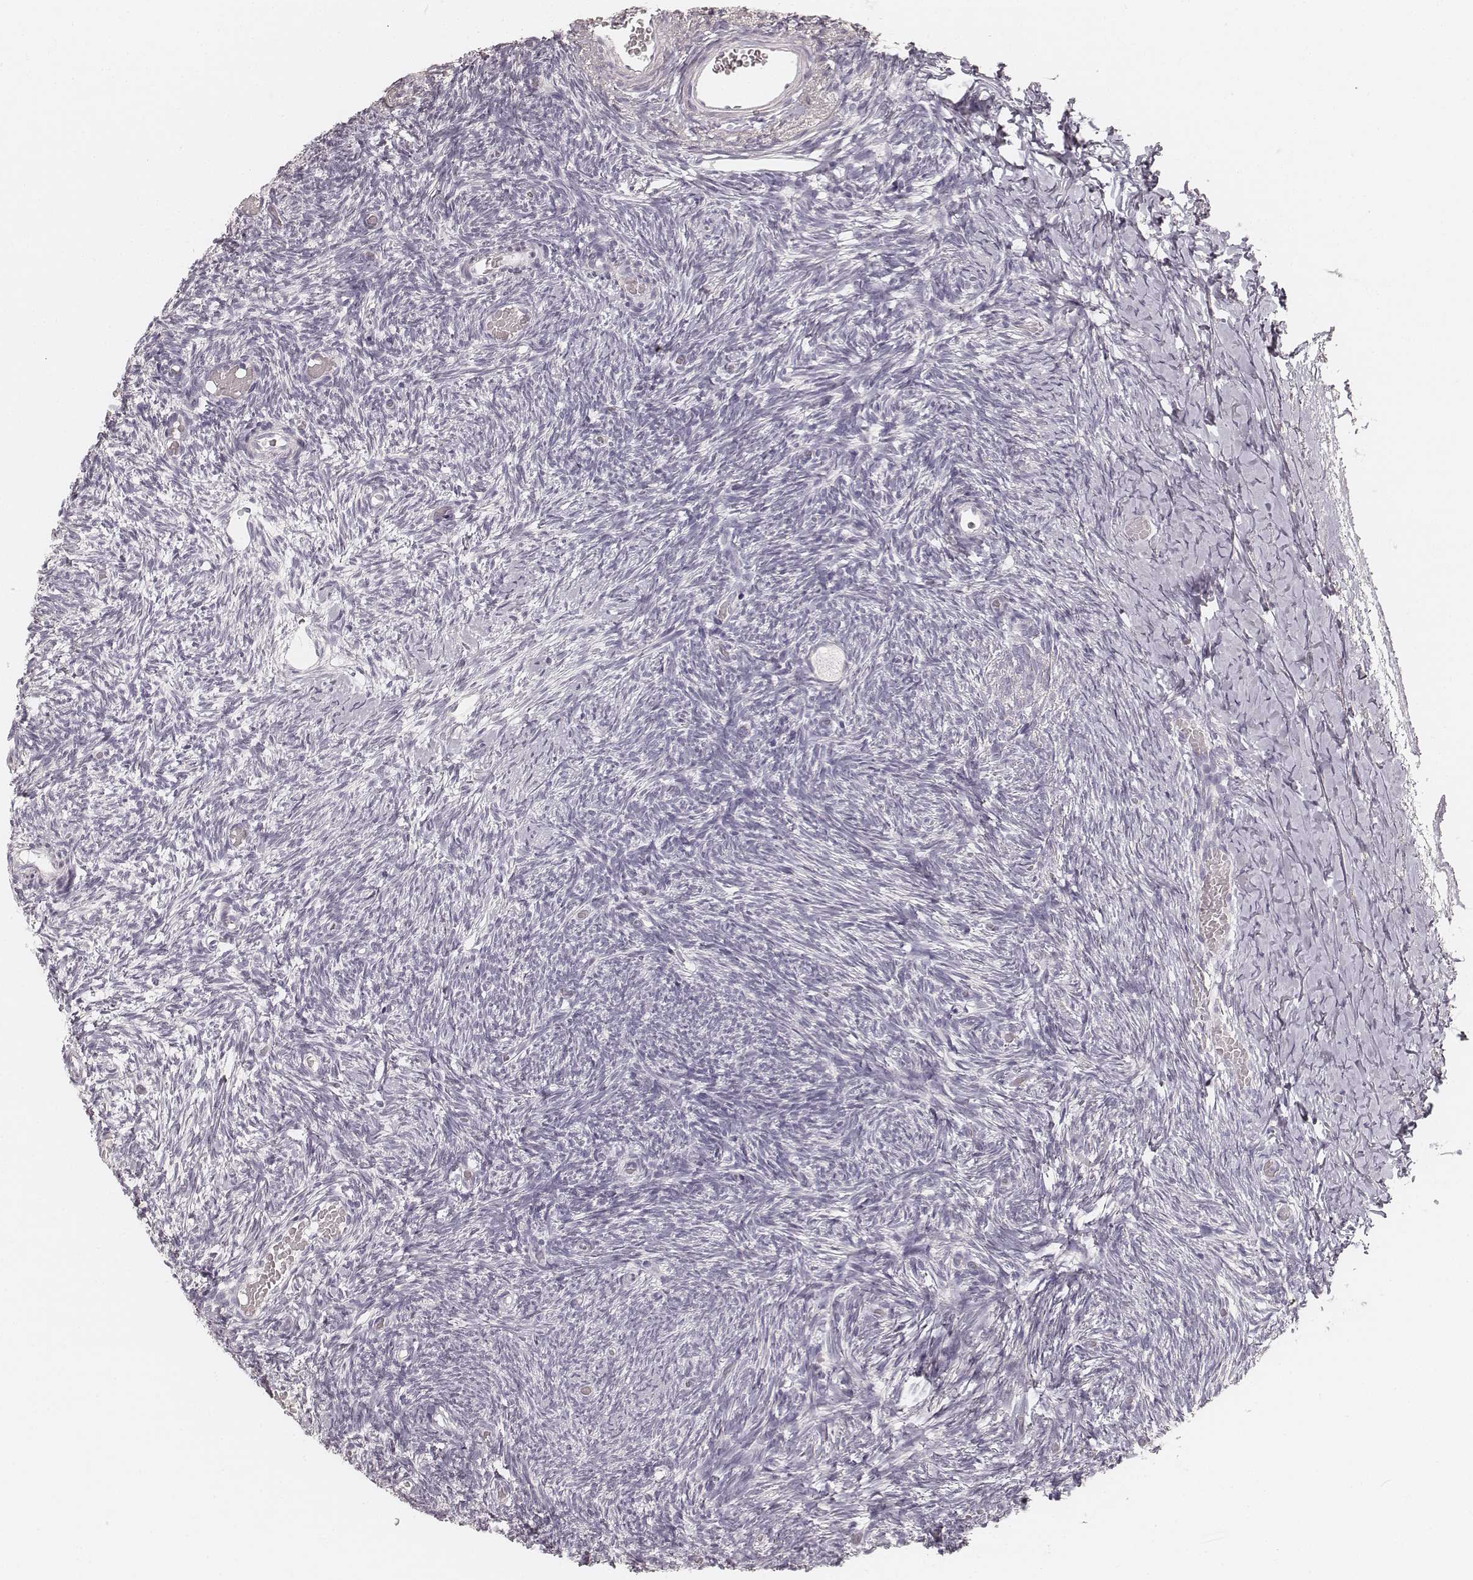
{"staining": {"intensity": "negative", "quantity": "none", "location": "none"}, "tissue": "ovary", "cell_type": "Follicle cells", "image_type": "normal", "snomed": [{"axis": "morphology", "description": "Normal tissue, NOS"}, {"axis": "topography", "description": "Ovary"}], "caption": "Immunohistochemistry (IHC) image of benign ovary: ovary stained with DAB (3,3'-diaminobenzidine) demonstrates no significant protein positivity in follicle cells.", "gene": "HNF4G", "patient": {"sex": "female", "age": 39}}